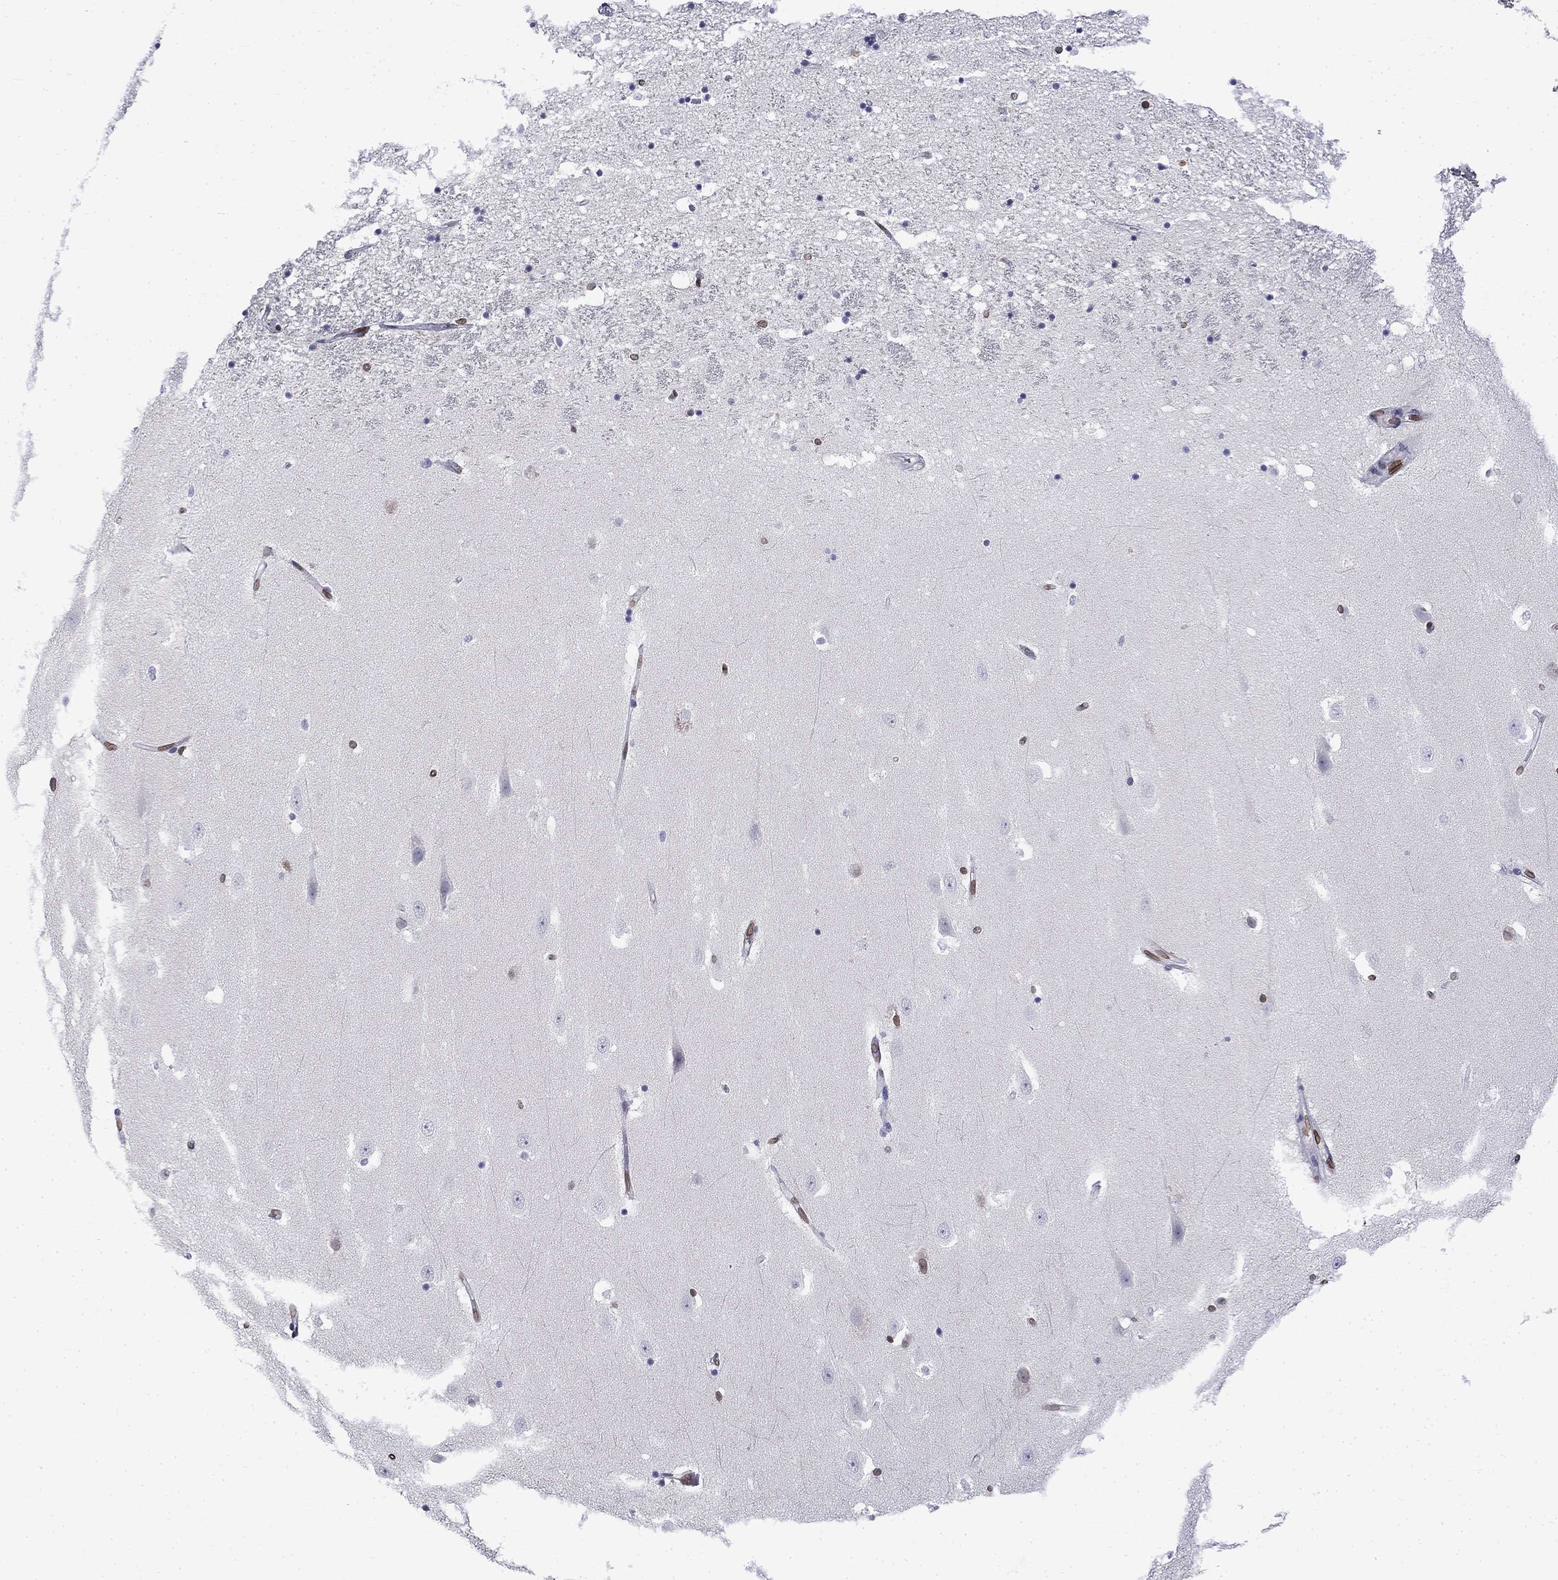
{"staining": {"intensity": "strong", "quantity": "<25%", "location": "cytoplasmic/membranous,nuclear"}, "tissue": "hippocampus", "cell_type": "Glial cells", "image_type": "normal", "snomed": [{"axis": "morphology", "description": "Normal tissue, NOS"}, {"axis": "topography", "description": "Hippocampus"}], "caption": "A brown stain highlights strong cytoplasmic/membranous,nuclear expression of a protein in glial cells of benign human hippocampus. (IHC, brightfield microscopy, high magnification).", "gene": "SLA", "patient": {"sex": "male", "age": 49}}